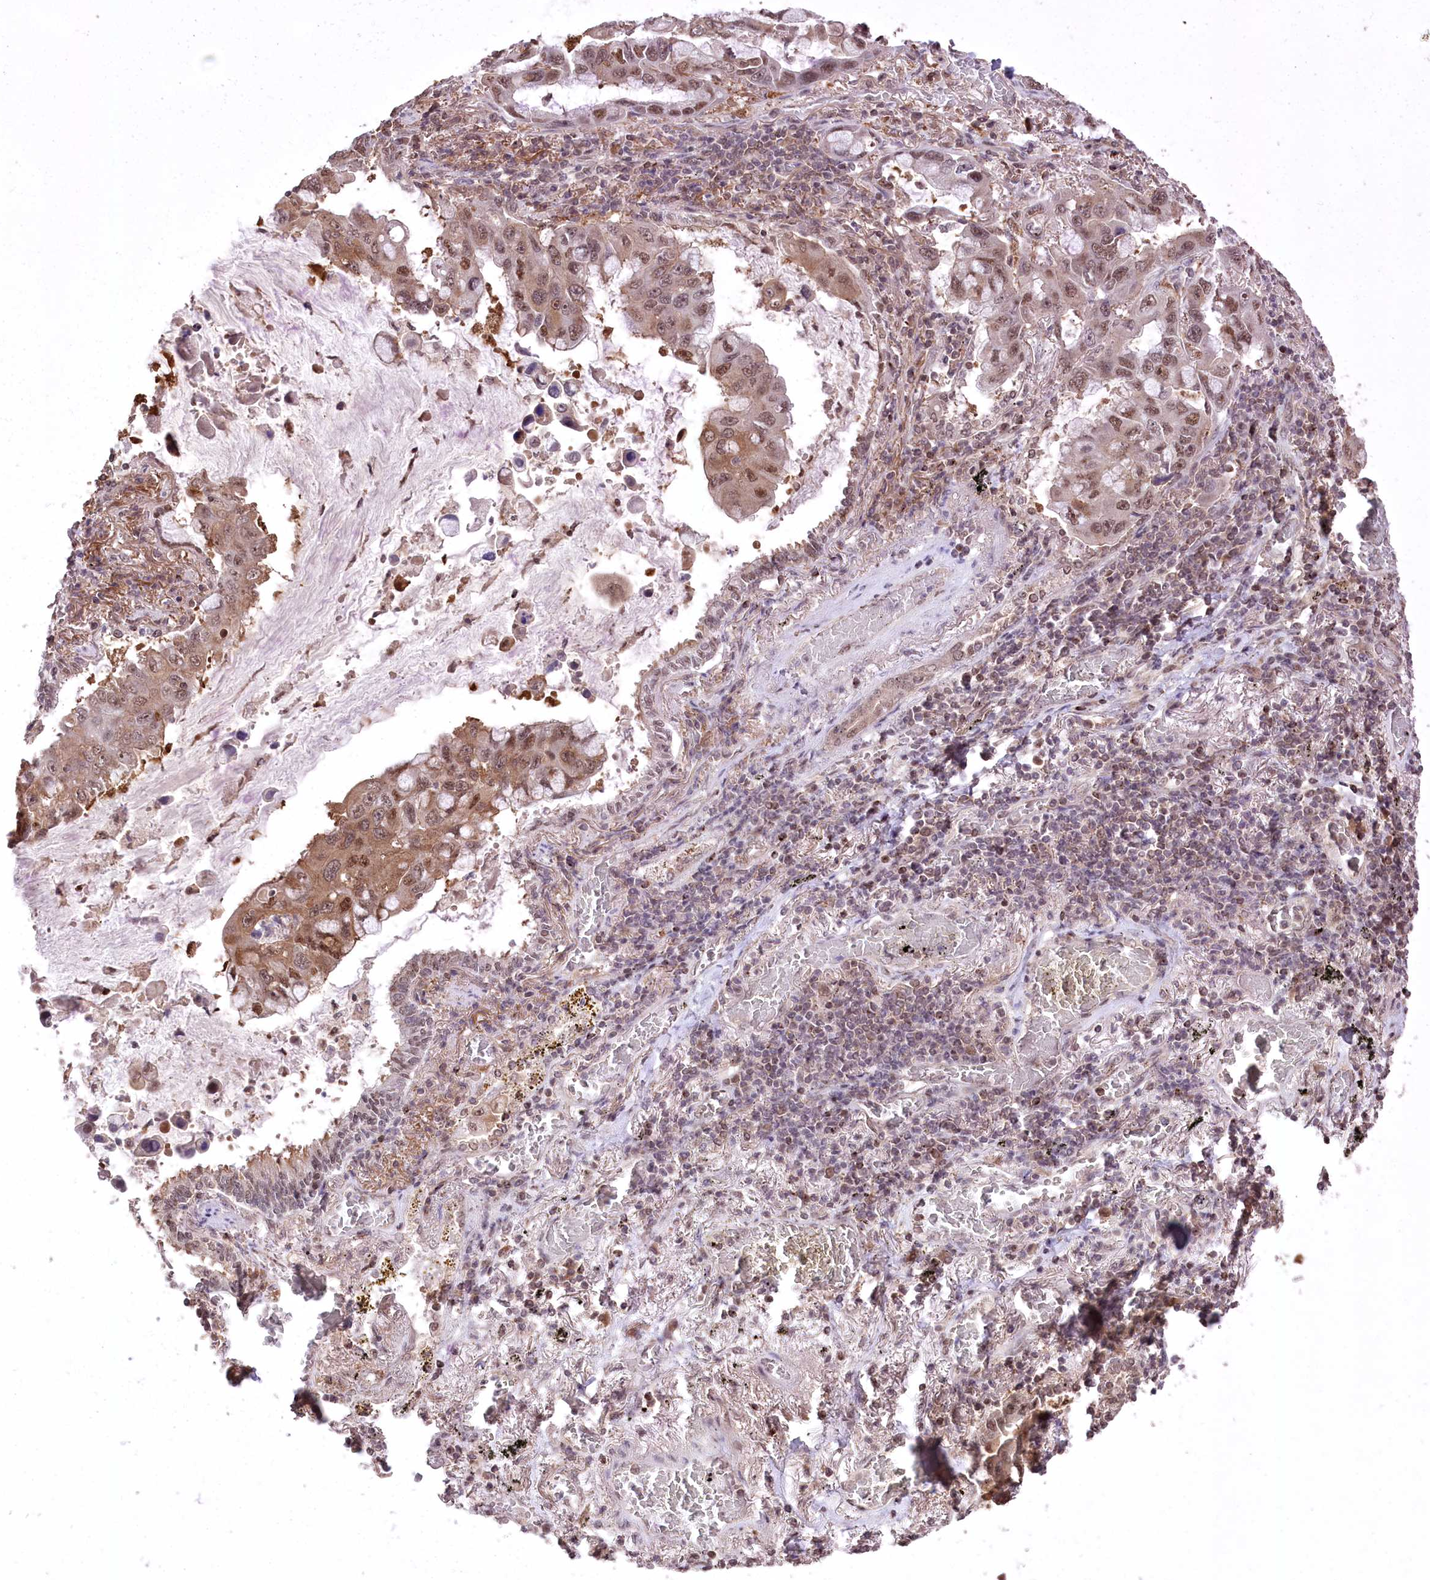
{"staining": {"intensity": "moderate", "quantity": ">75%", "location": "cytoplasmic/membranous,nuclear"}, "tissue": "lung cancer", "cell_type": "Tumor cells", "image_type": "cancer", "snomed": [{"axis": "morphology", "description": "Adenocarcinoma, NOS"}, {"axis": "topography", "description": "Lung"}], "caption": "Lung cancer was stained to show a protein in brown. There is medium levels of moderate cytoplasmic/membranous and nuclear expression in approximately >75% of tumor cells. (Stains: DAB in brown, nuclei in blue, Microscopy: brightfield microscopy at high magnification).", "gene": "CCSER2", "patient": {"sex": "male", "age": 64}}